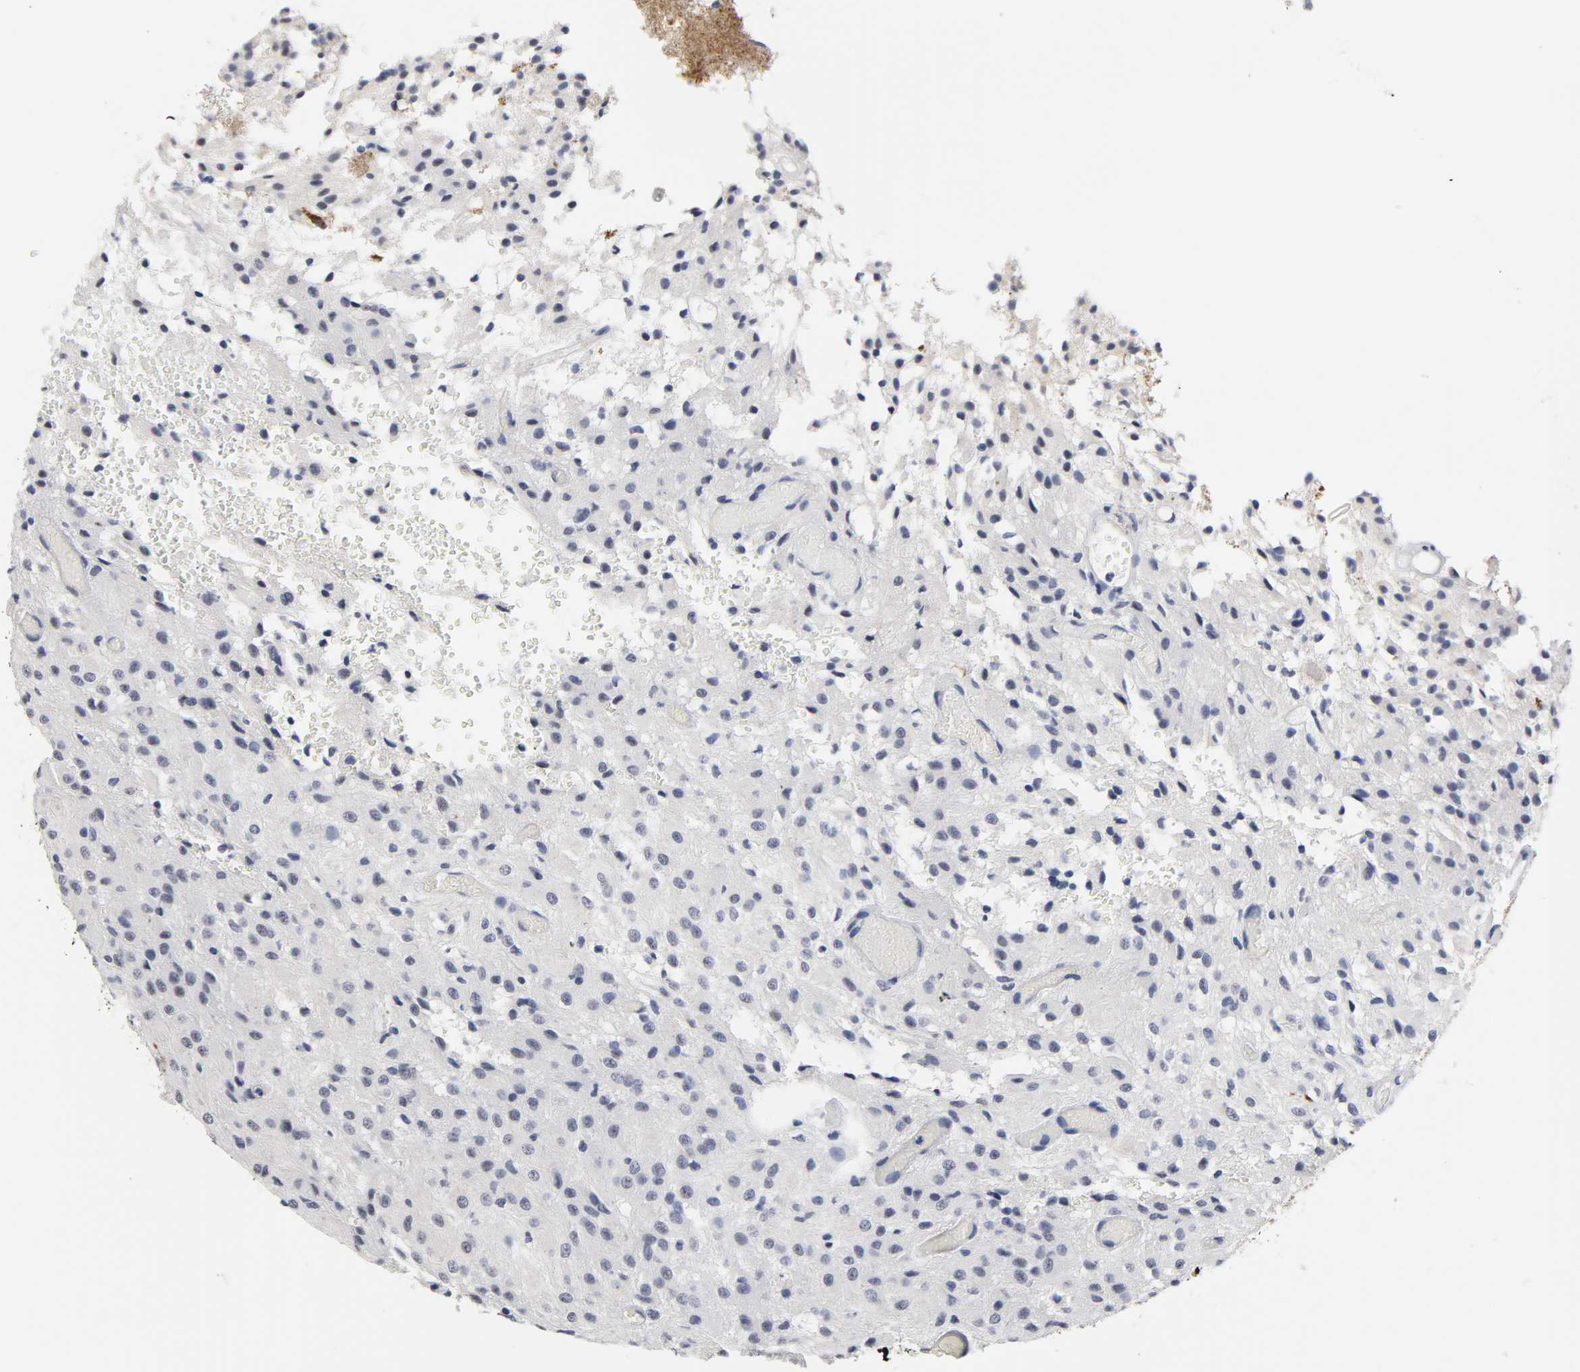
{"staining": {"intensity": "negative", "quantity": "none", "location": "none"}, "tissue": "glioma", "cell_type": "Tumor cells", "image_type": "cancer", "snomed": [{"axis": "morphology", "description": "Glioma, malignant, High grade"}, {"axis": "topography", "description": "Brain"}], "caption": "Immunohistochemistry micrograph of glioma stained for a protein (brown), which exhibits no positivity in tumor cells.", "gene": "GRHL2", "patient": {"sex": "female", "age": 59}}